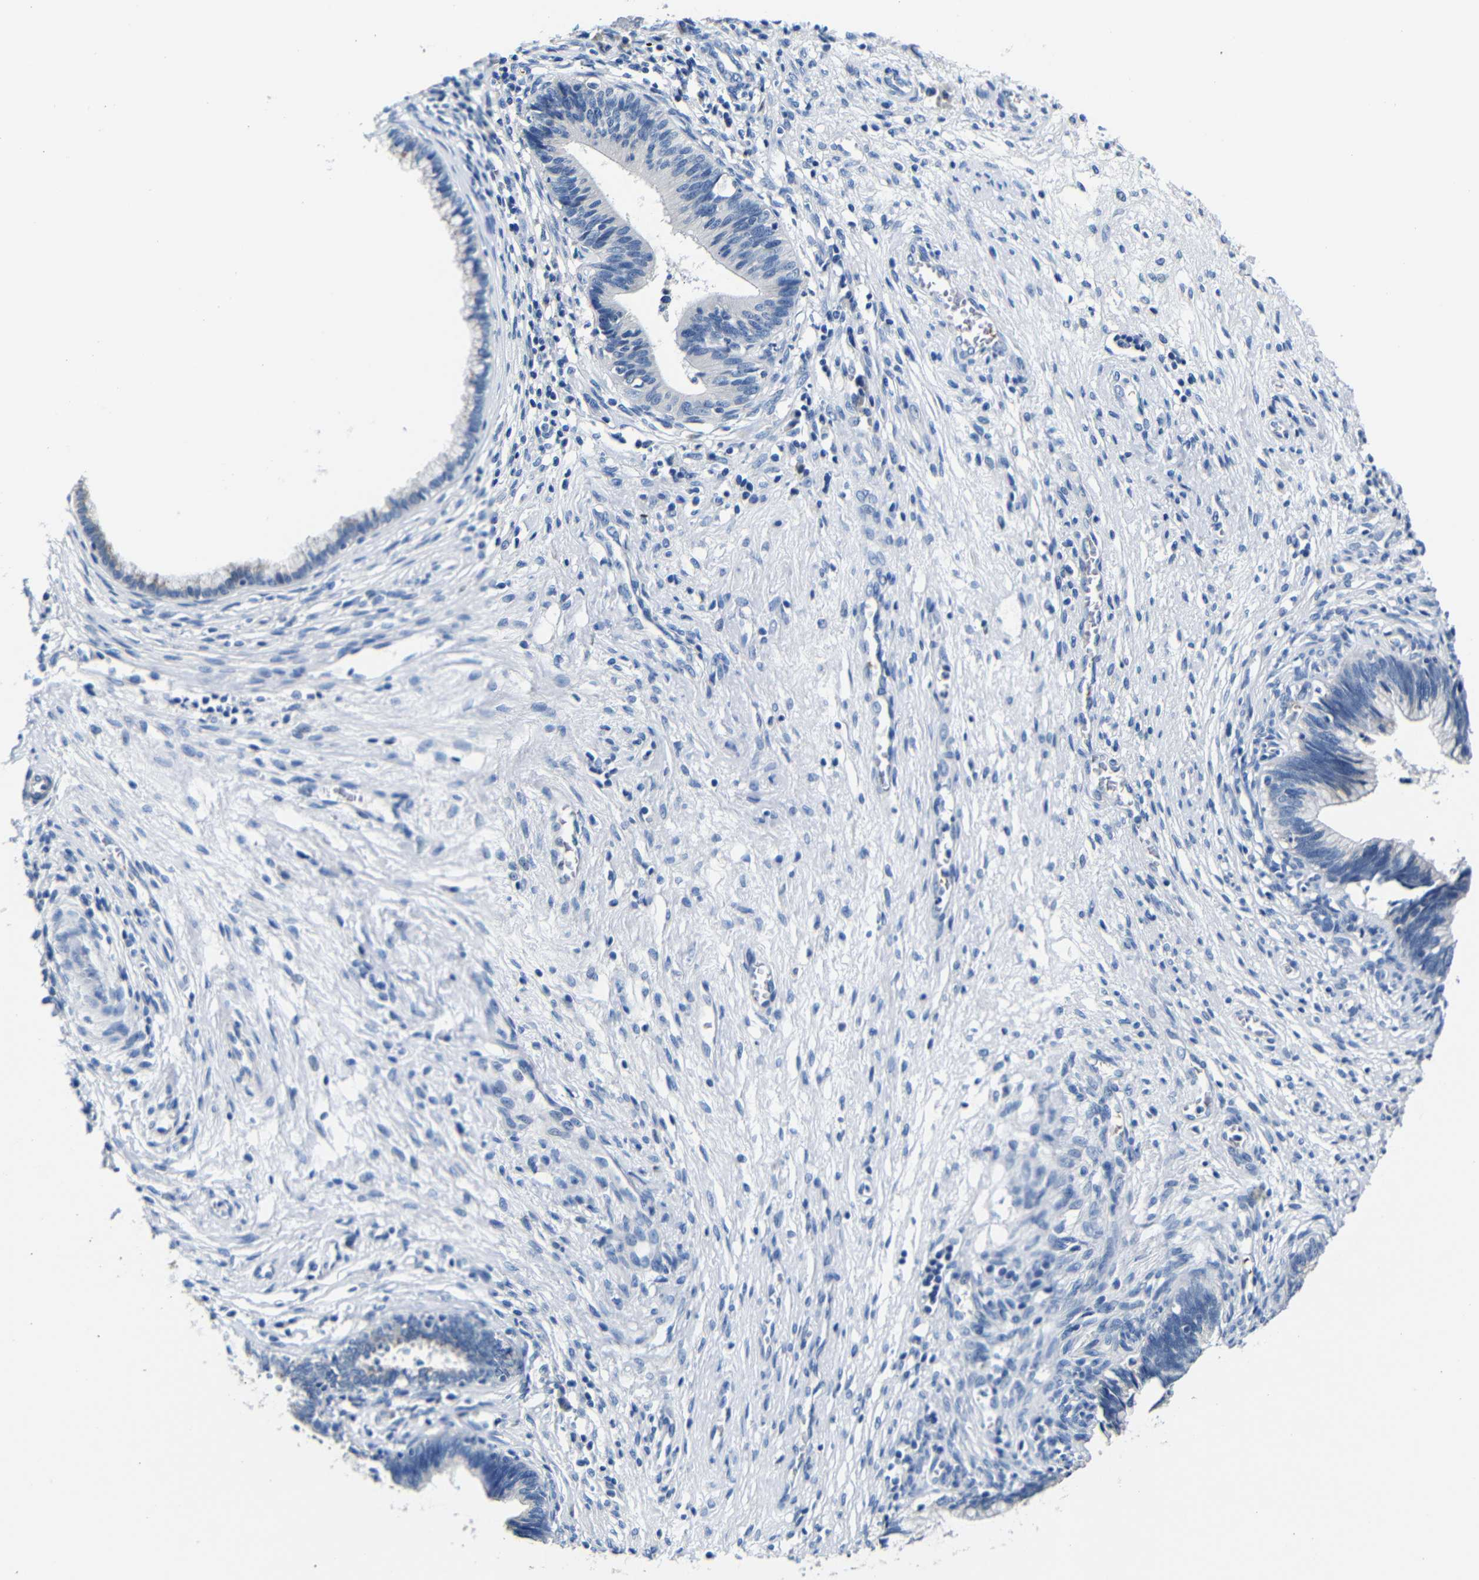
{"staining": {"intensity": "negative", "quantity": "none", "location": "none"}, "tissue": "cervical cancer", "cell_type": "Tumor cells", "image_type": "cancer", "snomed": [{"axis": "morphology", "description": "Adenocarcinoma, NOS"}, {"axis": "topography", "description": "Cervix"}], "caption": "Immunohistochemistry of human cervical cancer demonstrates no expression in tumor cells. Nuclei are stained in blue.", "gene": "TNFAIP1", "patient": {"sex": "female", "age": 44}}